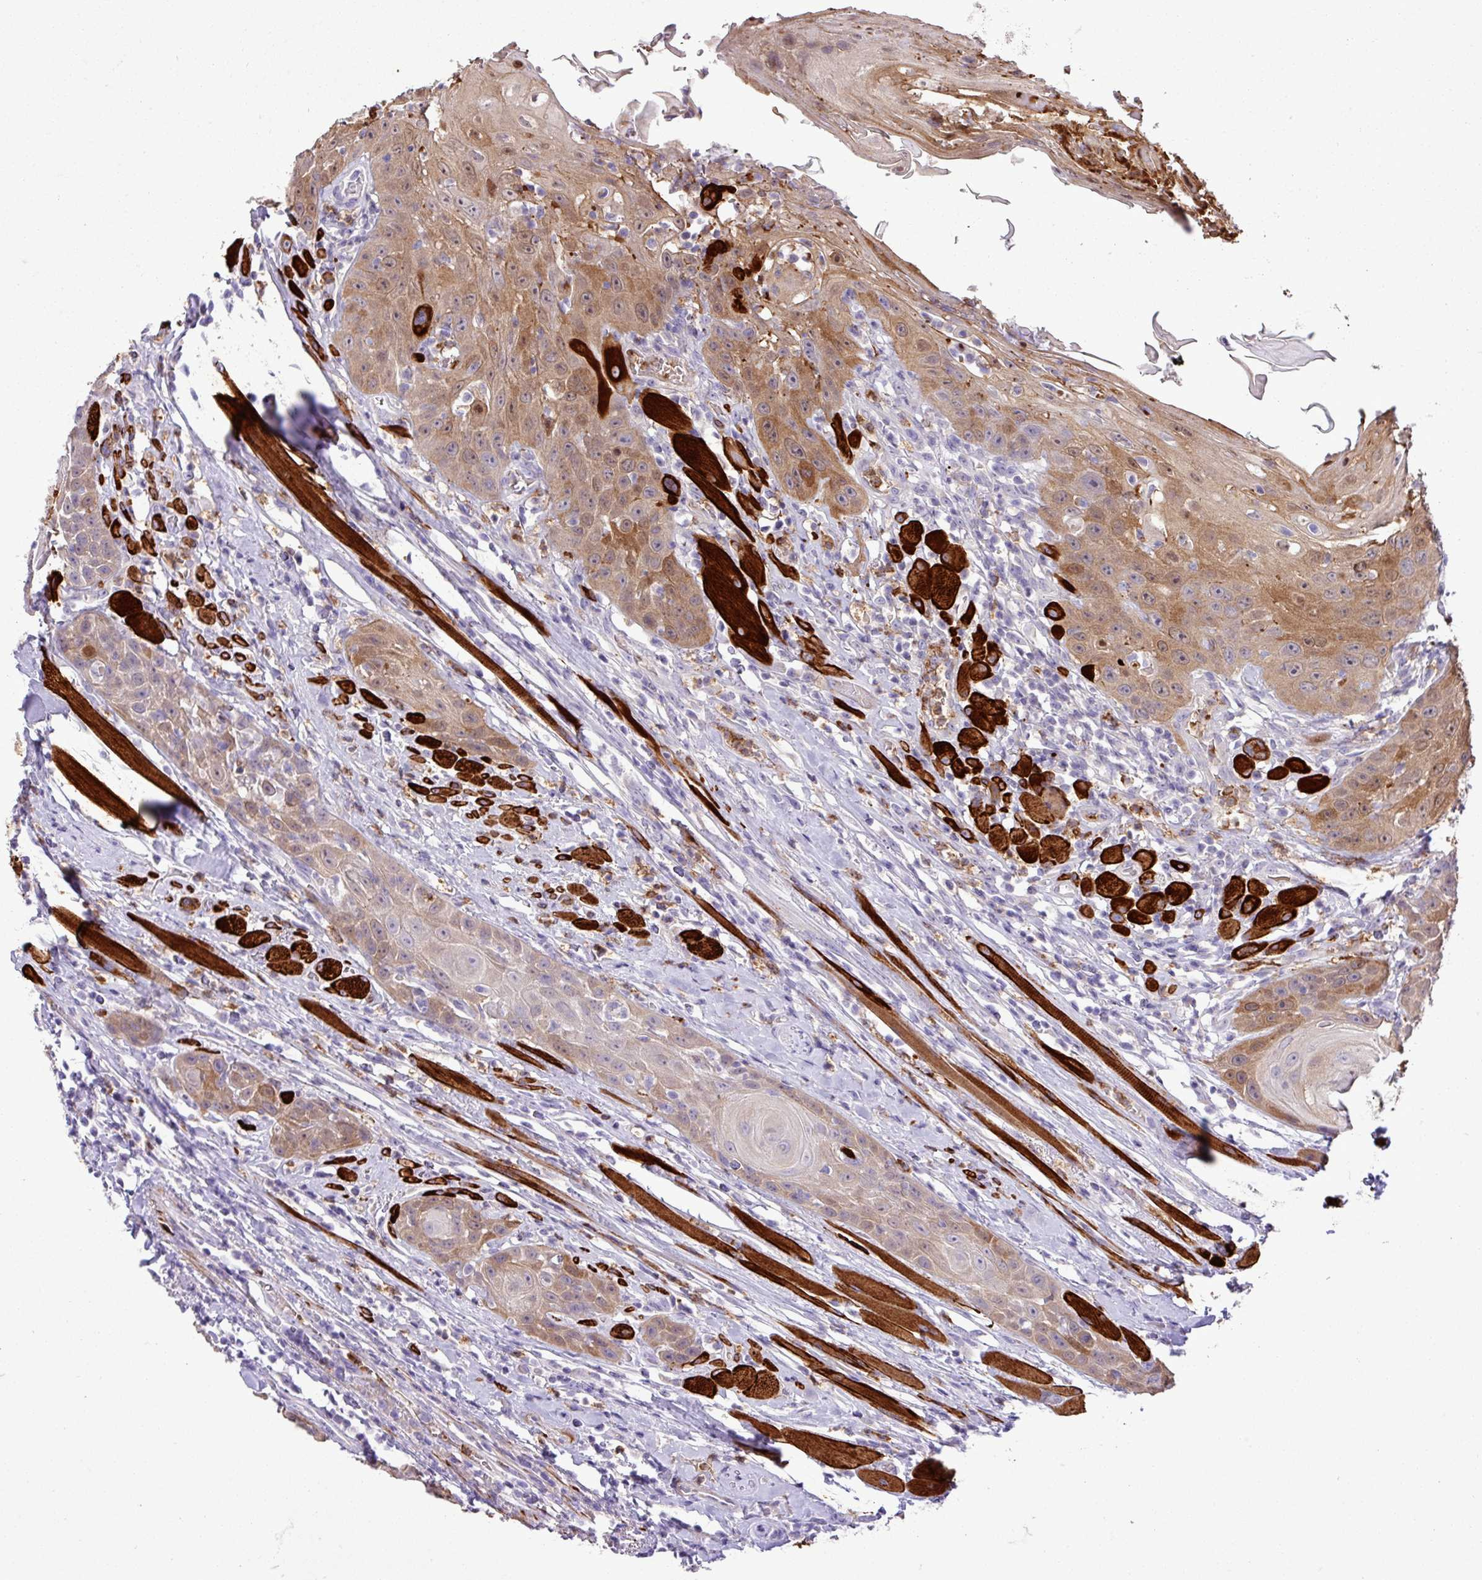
{"staining": {"intensity": "moderate", "quantity": ">75%", "location": "cytoplasmic/membranous"}, "tissue": "head and neck cancer", "cell_type": "Tumor cells", "image_type": "cancer", "snomed": [{"axis": "morphology", "description": "Squamous cell carcinoma, NOS"}, {"axis": "topography", "description": "Head-Neck"}], "caption": "Protein staining reveals moderate cytoplasmic/membranous staining in about >75% of tumor cells in head and neck squamous cell carcinoma.", "gene": "ZSCAN5A", "patient": {"sex": "female", "age": 59}}